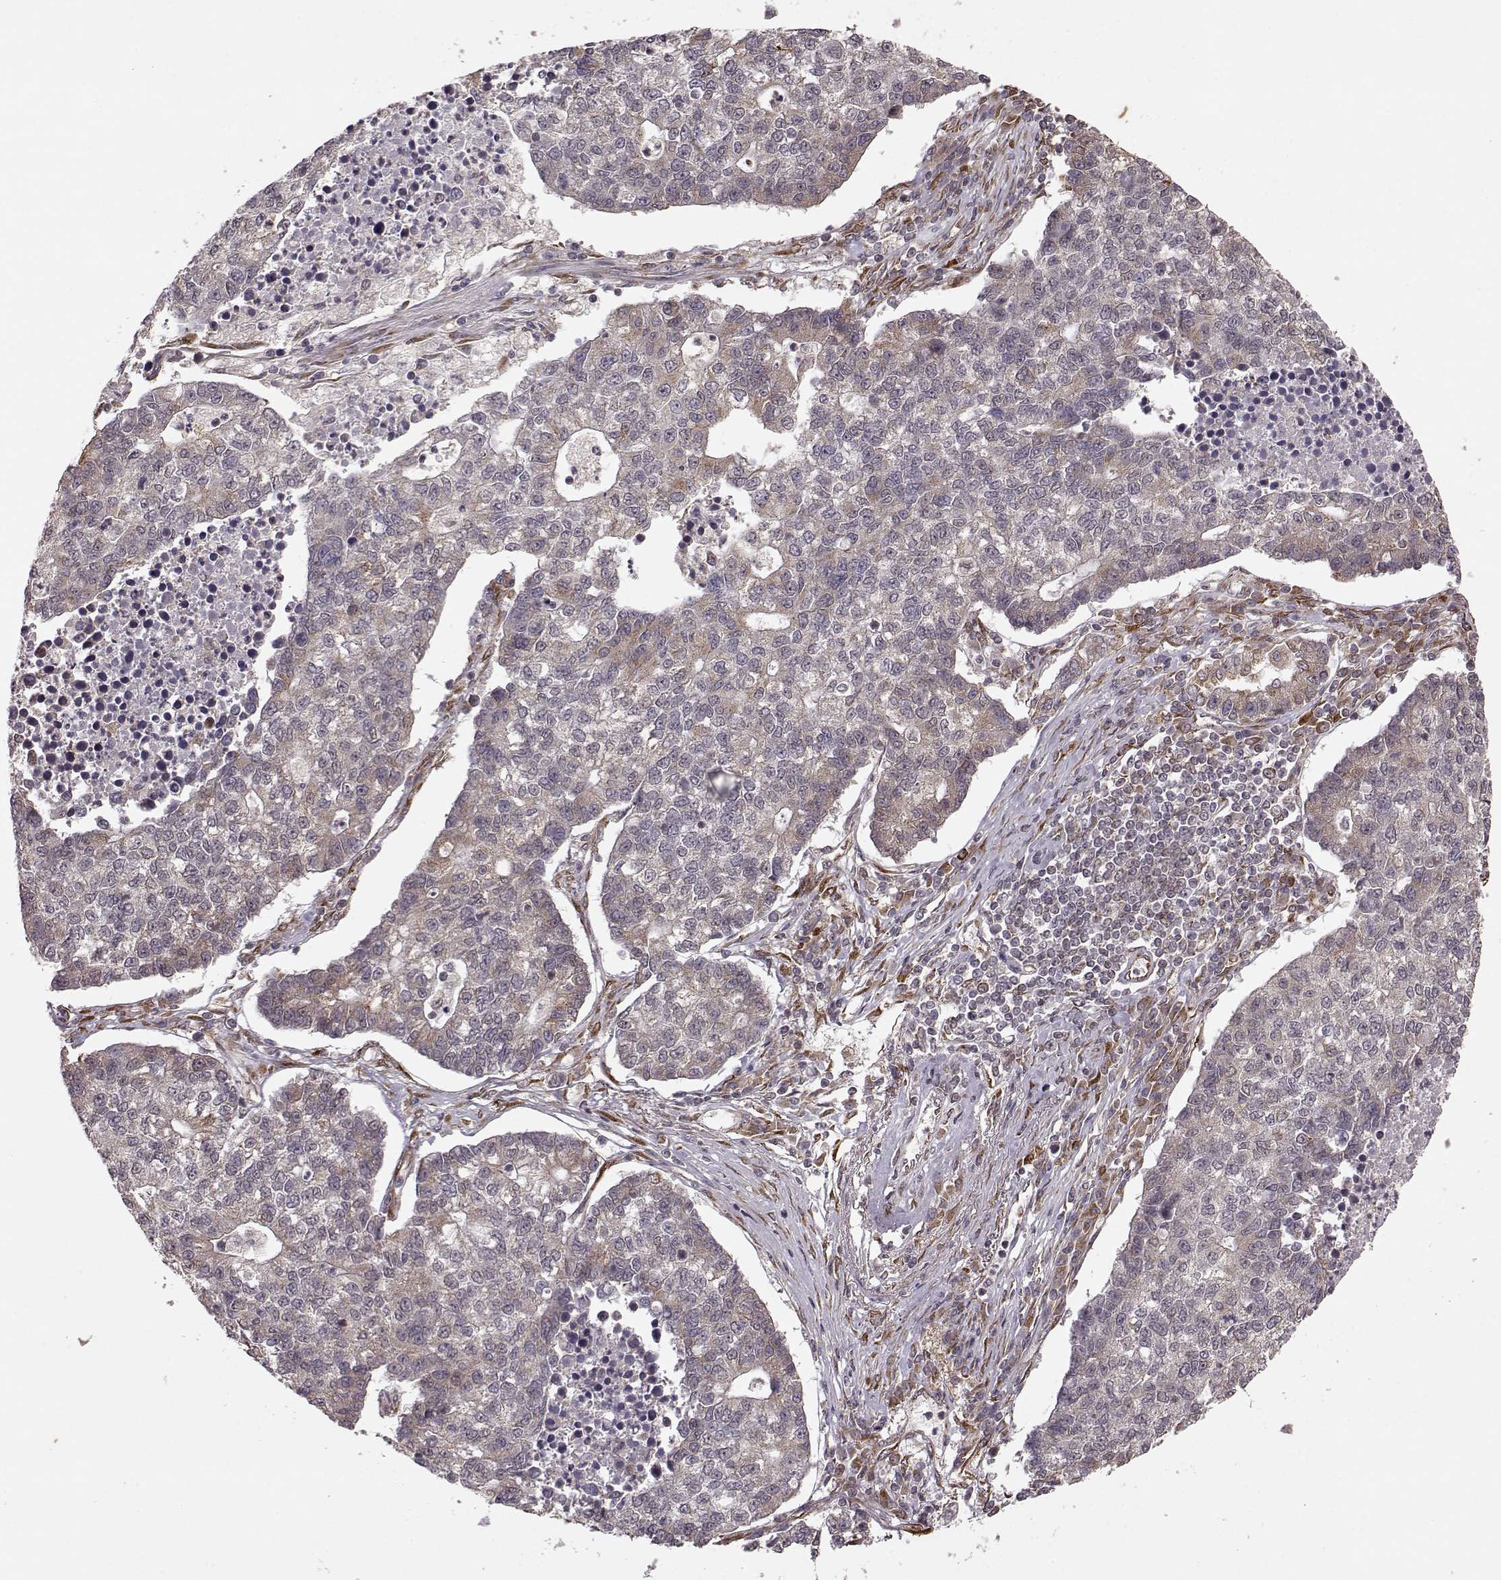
{"staining": {"intensity": "weak", "quantity": "<25%", "location": "cytoplasmic/membranous"}, "tissue": "lung cancer", "cell_type": "Tumor cells", "image_type": "cancer", "snomed": [{"axis": "morphology", "description": "Adenocarcinoma, NOS"}, {"axis": "topography", "description": "Lung"}], "caption": "An immunohistochemistry micrograph of lung cancer is shown. There is no staining in tumor cells of lung cancer.", "gene": "YIPF5", "patient": {"sex": "male", "age": 57}}